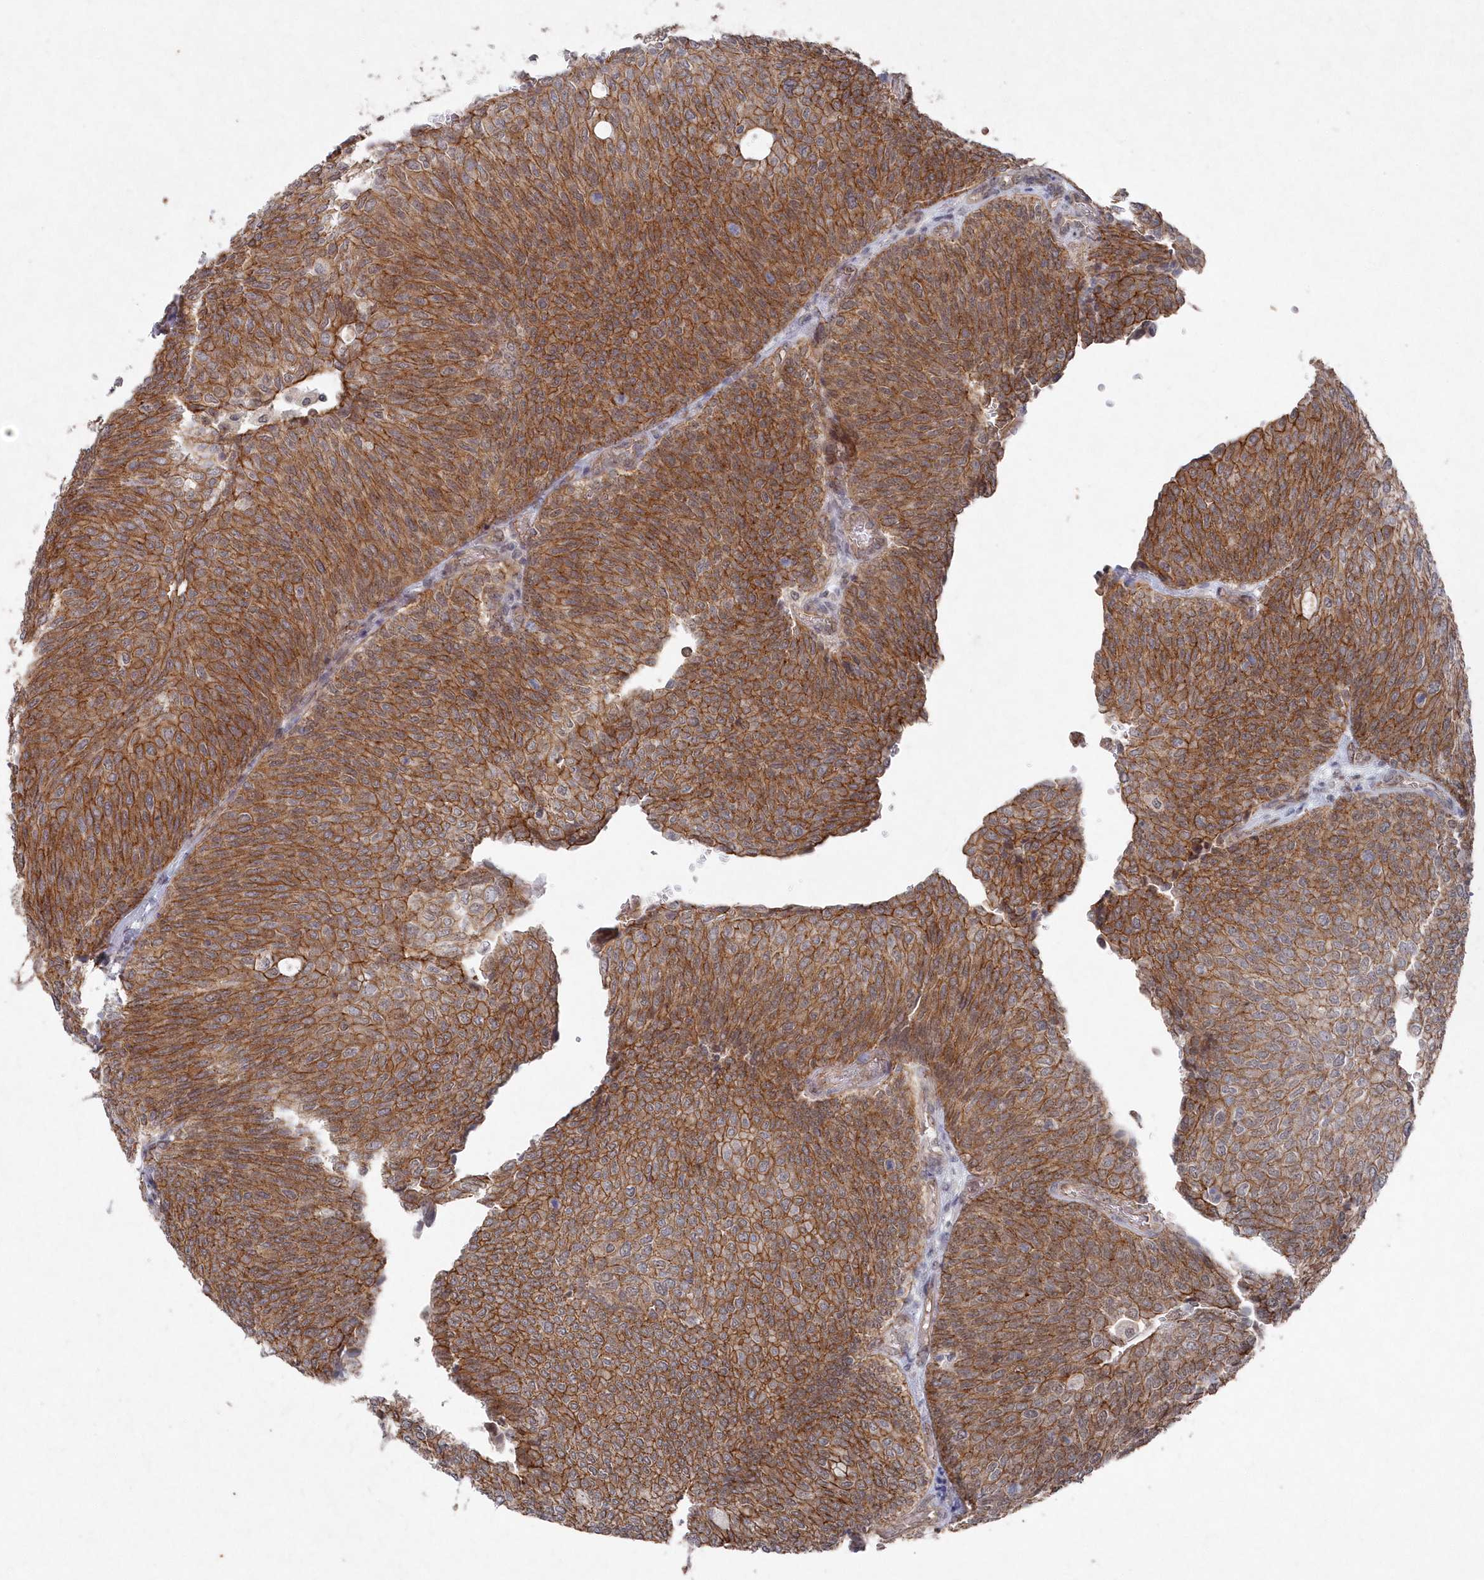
{"staining": {"intensity": "strong", "quantity": ">75%", "location": "cytoplasmic/membranous"}, "tissue": "urothelial cancer", "cell_type": "Tumor cells", "image_type": "cancer", "snomed": [{"axis": "morphology", "description": "Urothelial carcinoma, Low grade"}, {"axis": "topography", "description": "Urinary bladder"}], "caption": "High-power microscopy captured an IHC image of urothelial carcinoma (low-grade), revealing strong cytoplasmic/membranous staining in about >75% of tumor cells.", "gene": "VSIG2", "patient": {"sex": "female", "age": 79}}